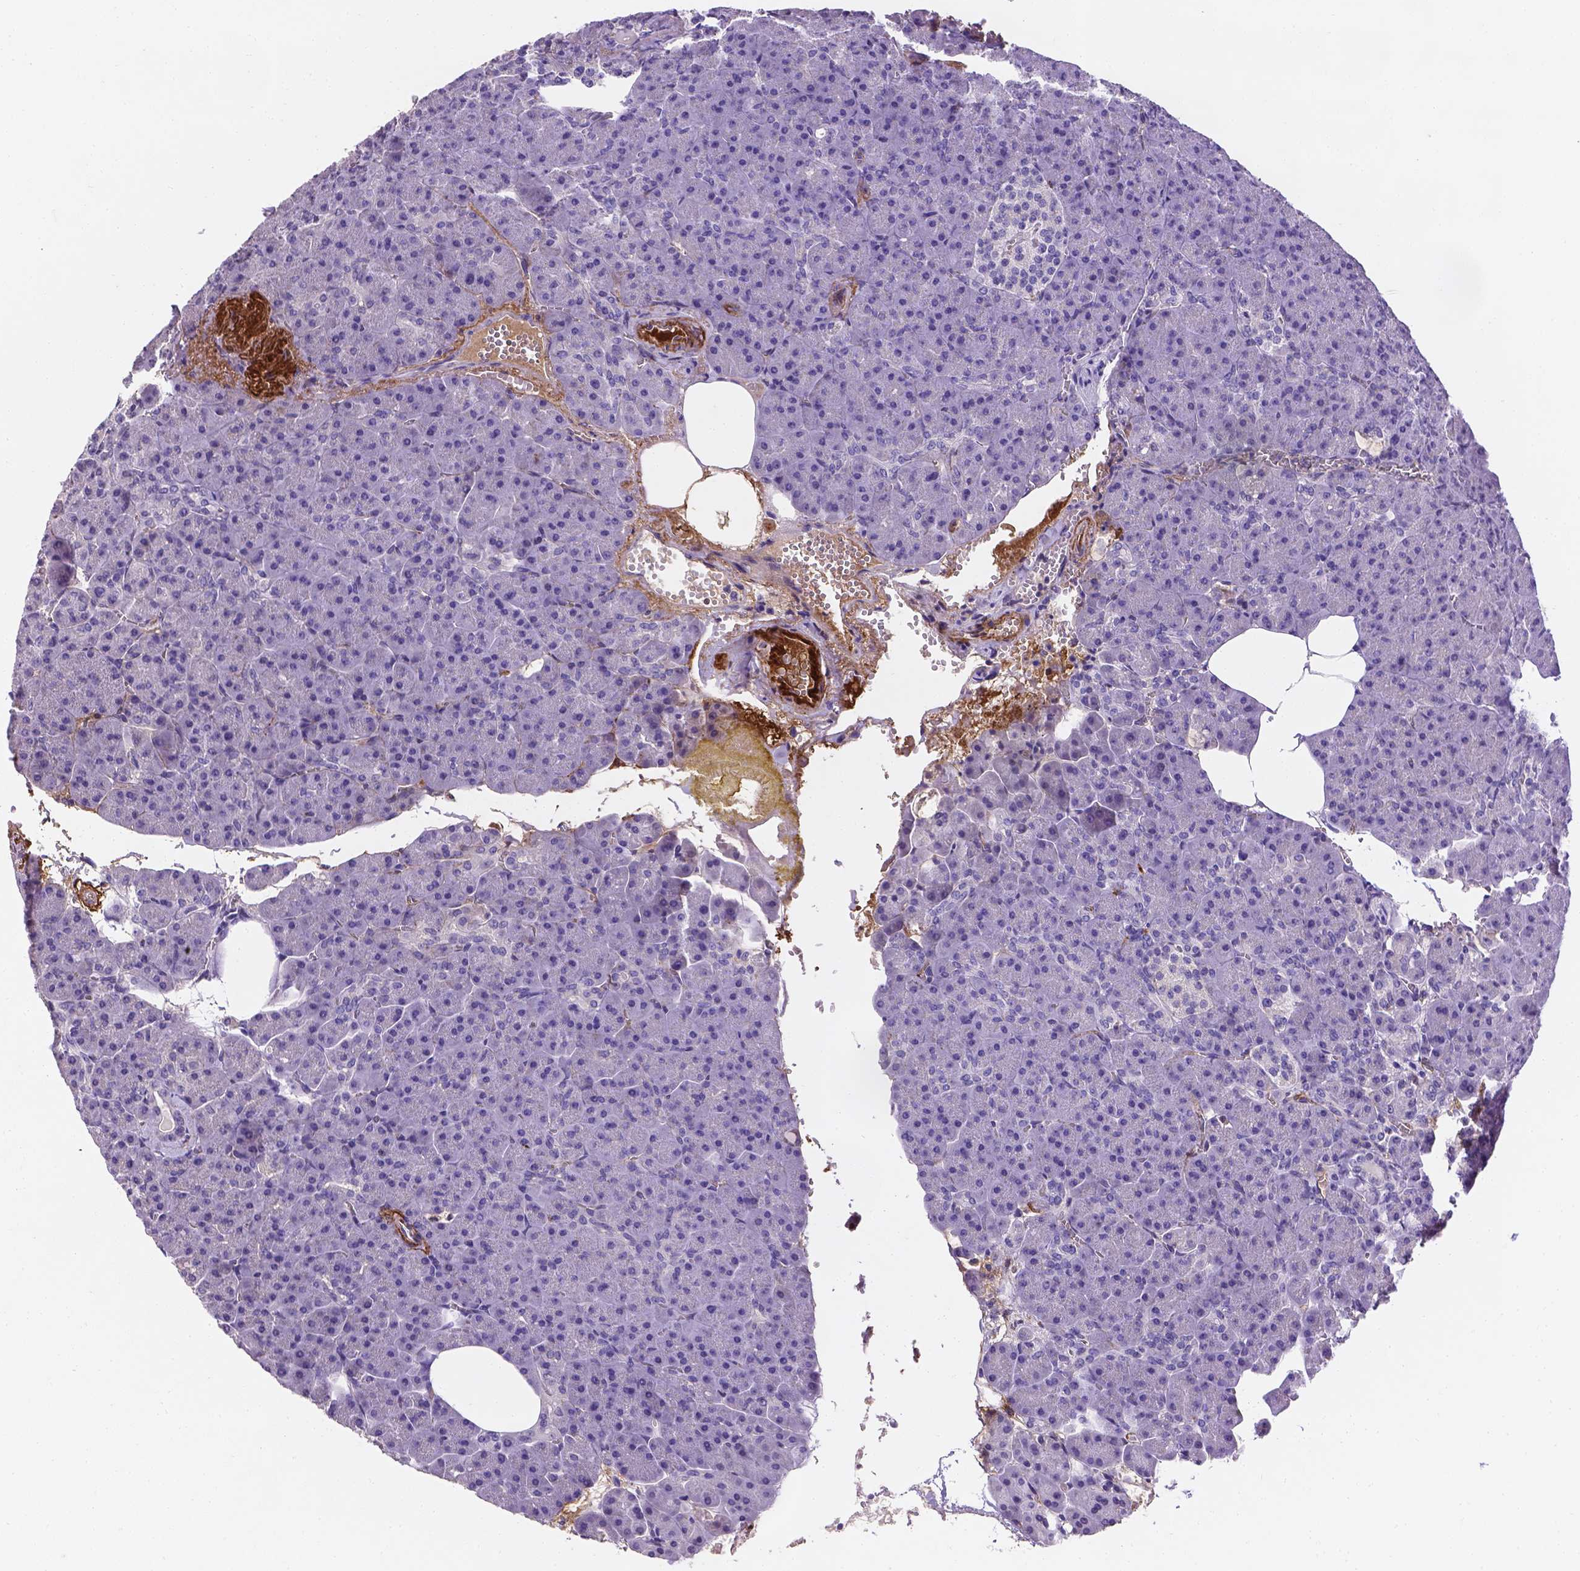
{"staining": {"intensity": "negative", "quantity": "none", "location": "none"}, "tissue": "pancreas", "cell_type": "Exocrine glandular cells", "image_type": "normal", "snomed": [{"axis": "morphology", "description": "Normal tissue, NOS"}, {"axis": "topography", "description": "Pancreas"}], "caption": "Exocrine glandular cells are negative for brown protein staining in unremarkable pancreas. The staining was performed using DAB to visualize the protein expression in brown, while the nuclei were stained in blue with hematoxylin (Magnification: 20x).", "gene": "APOE", "patient": {"sex": "female", "age": 74}}